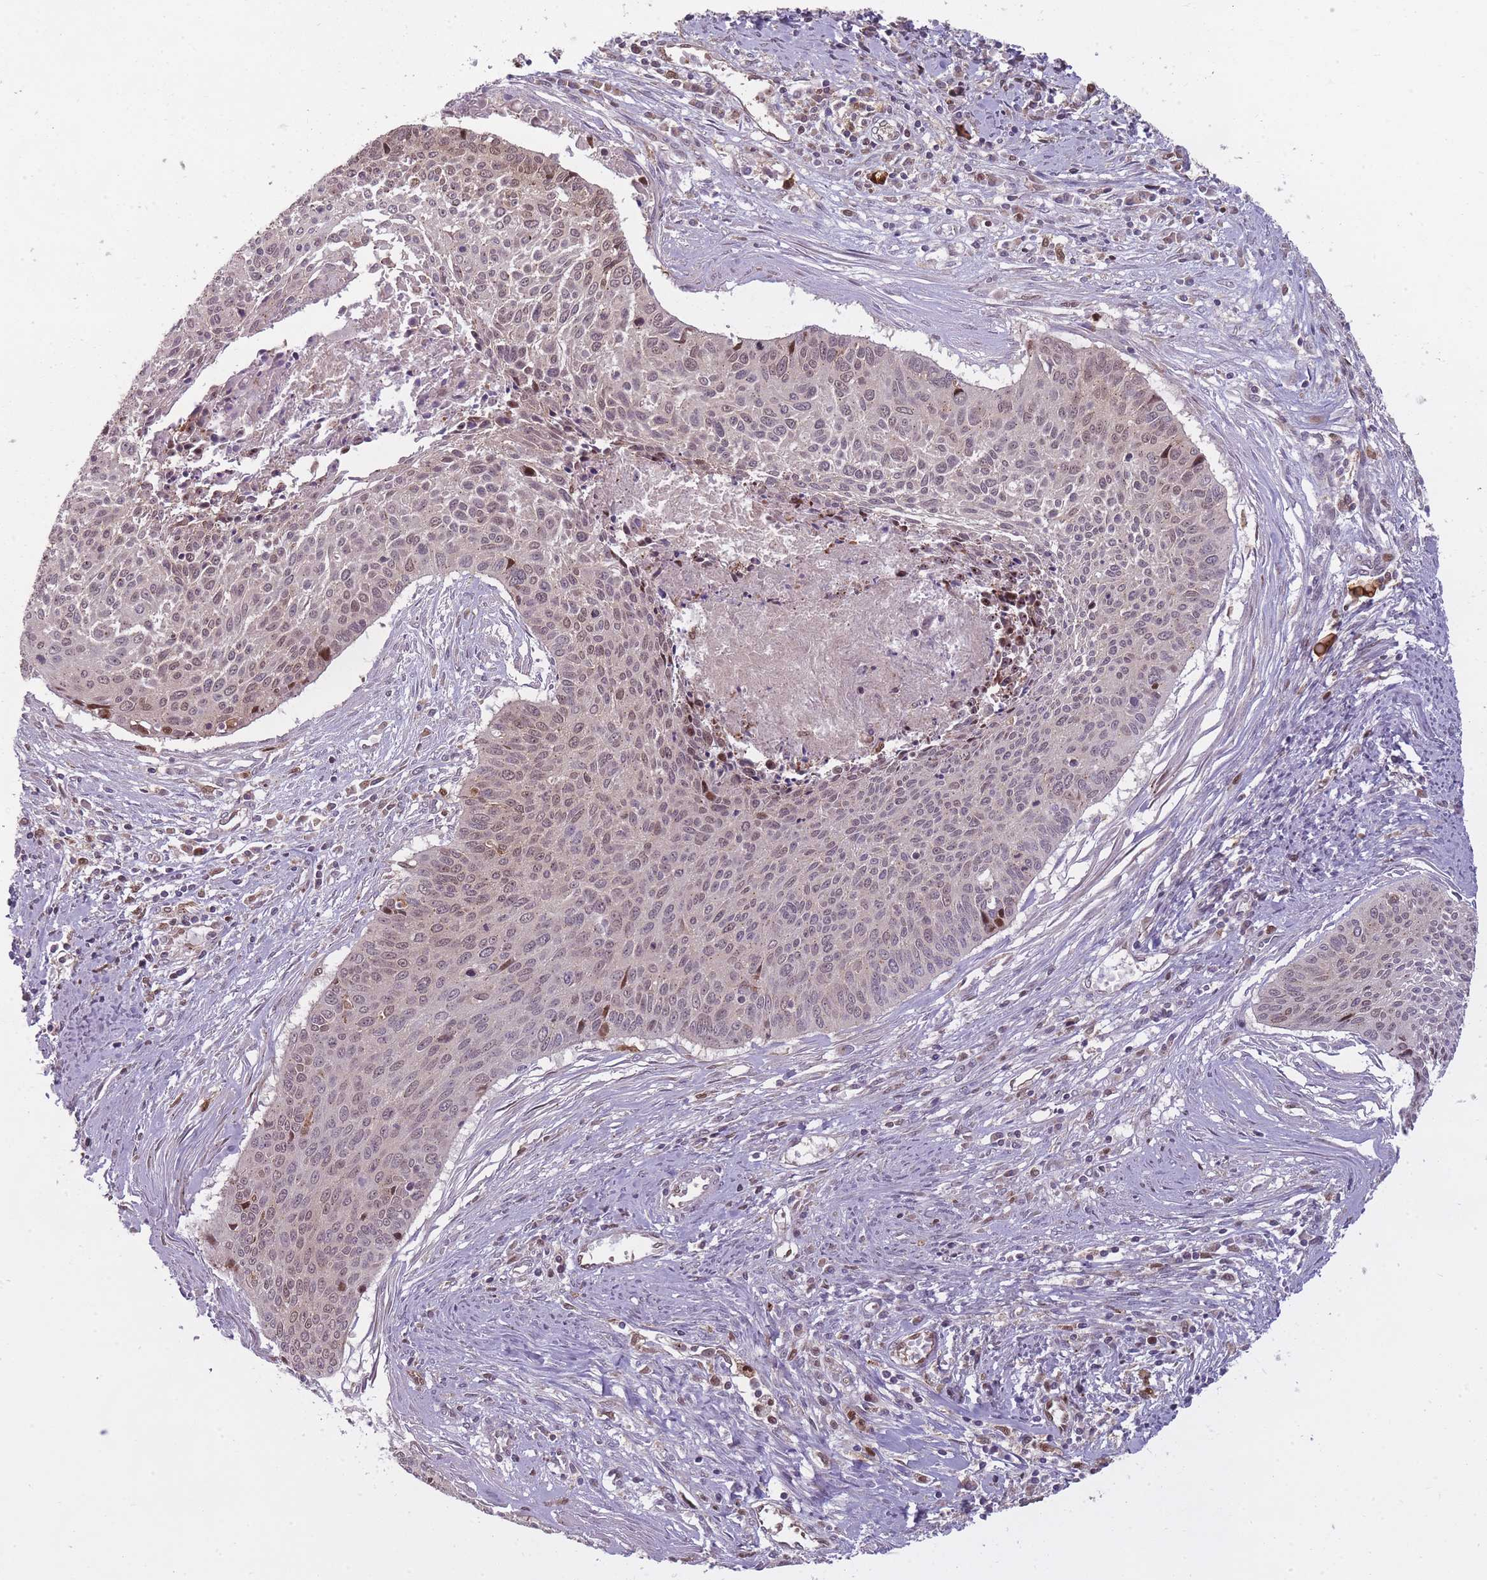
{"staining": {"intensity": "weak", "quantity": ">75%", "location": "nuclear"}, "tissue": "cervical cancer", "cell_type": "Tumor cells", "image_type": "cancer", "snomed": [{"axis": "morphology", "description": "Squamous cell carcinoma, NOS"}, {"axis": "topography", "description": "Cervix"}], "caption": "Tumor cells display low levels of weak nuclear staining in about >75% of cells in cervical squamous cell carcinoma.", "gene": "LGALS9", "patient": {"sex": "female", "age": 55}}